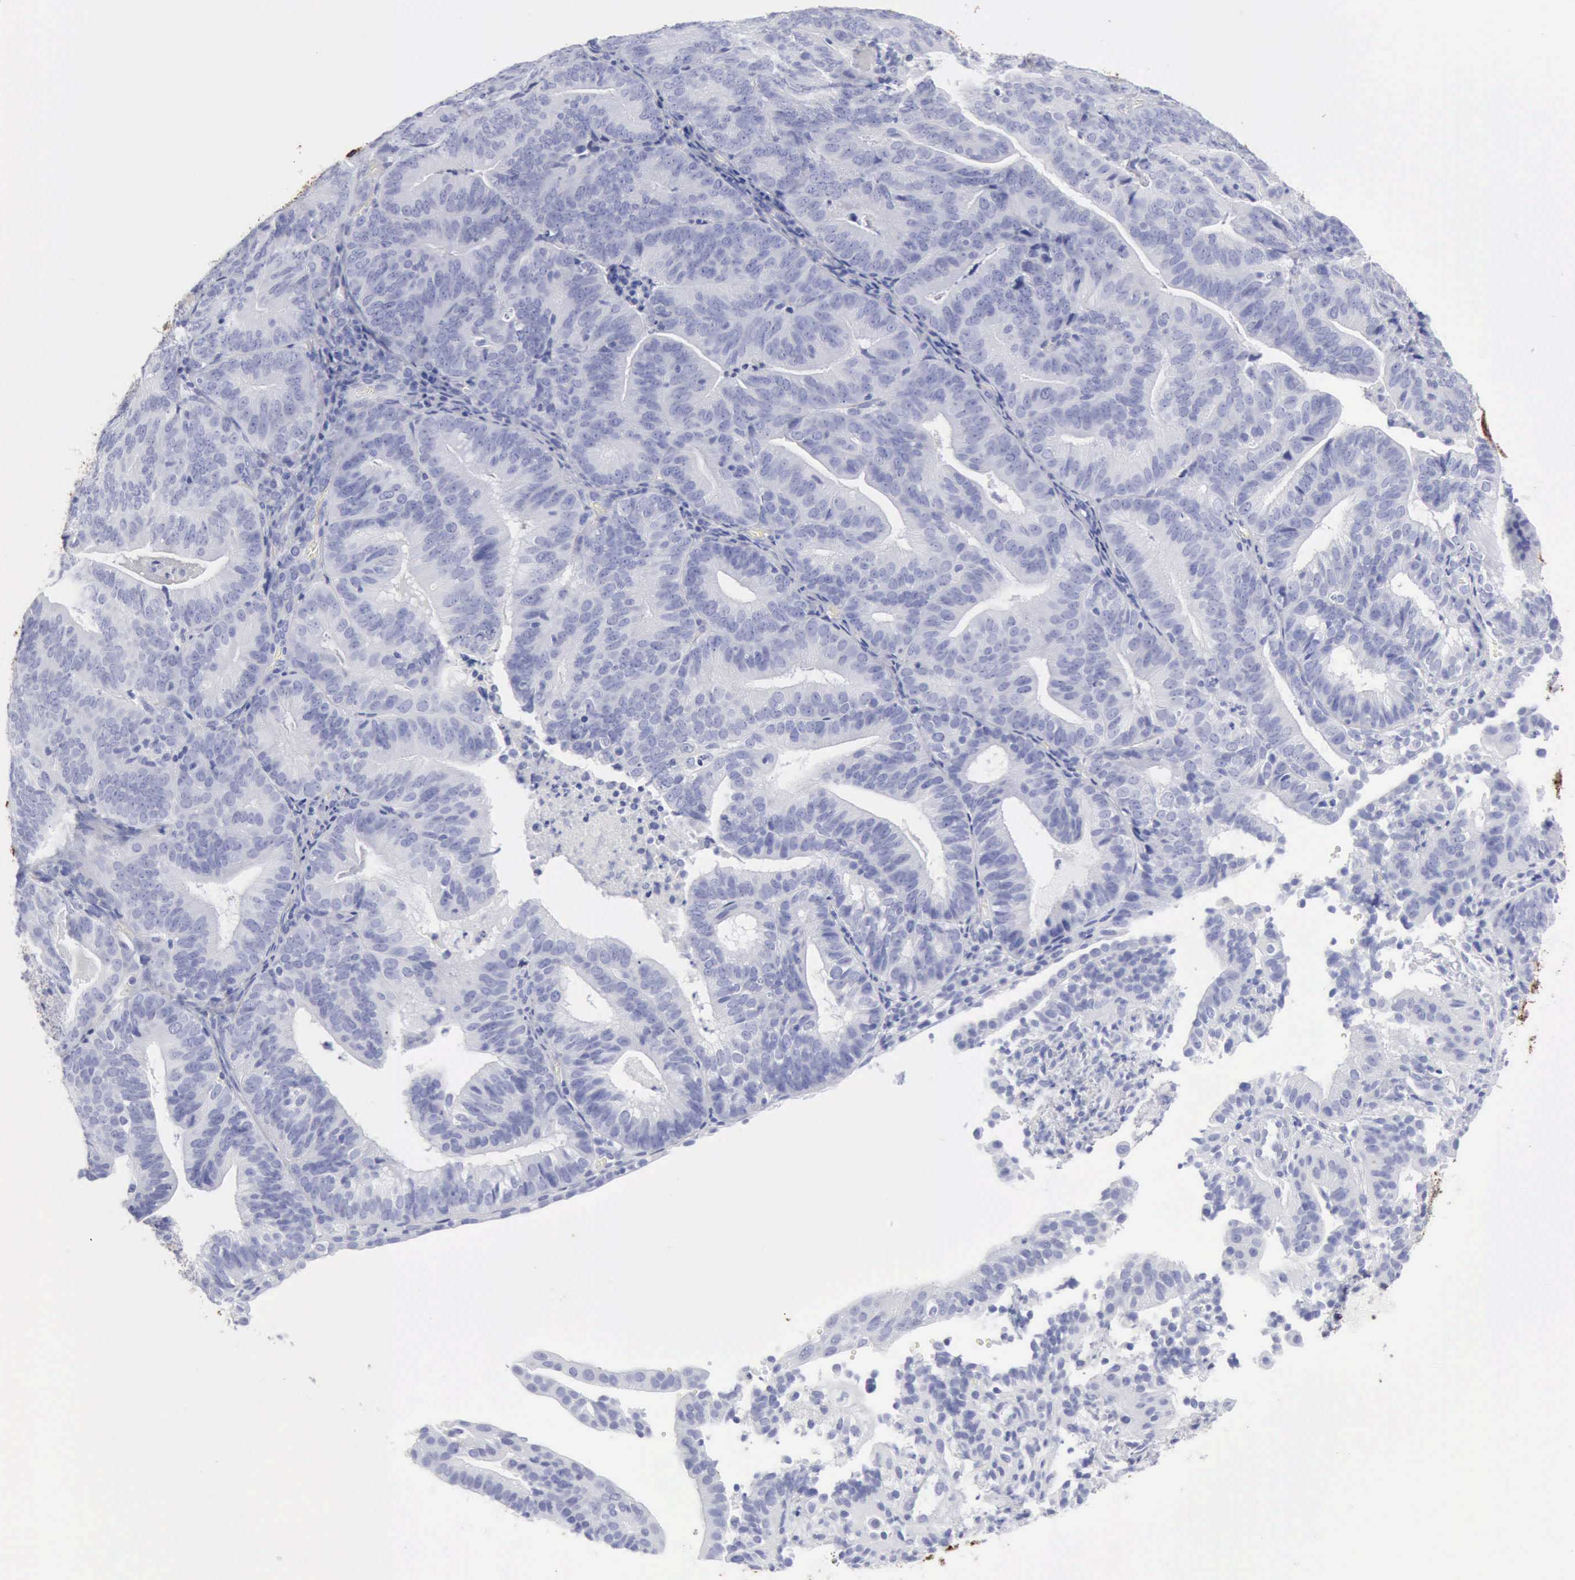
{"staining": {"intensity": "negative", "quantity": "none", "location": "none"}, "tissue": "cervical cancer", "cell_type": "Tumor cells", "image_type": "cancer", "snomed": [{"axis": "morphology", "description": "Adenocarcinoma, NOS"}, {"axis": "topography", "description": "Cervix"}], "caption": "Histopathology image shows no significant protein staining in tumor cells of cervical cancer.", "gene": "KRT10", "patient": {"sex": "female", "age": 60}}